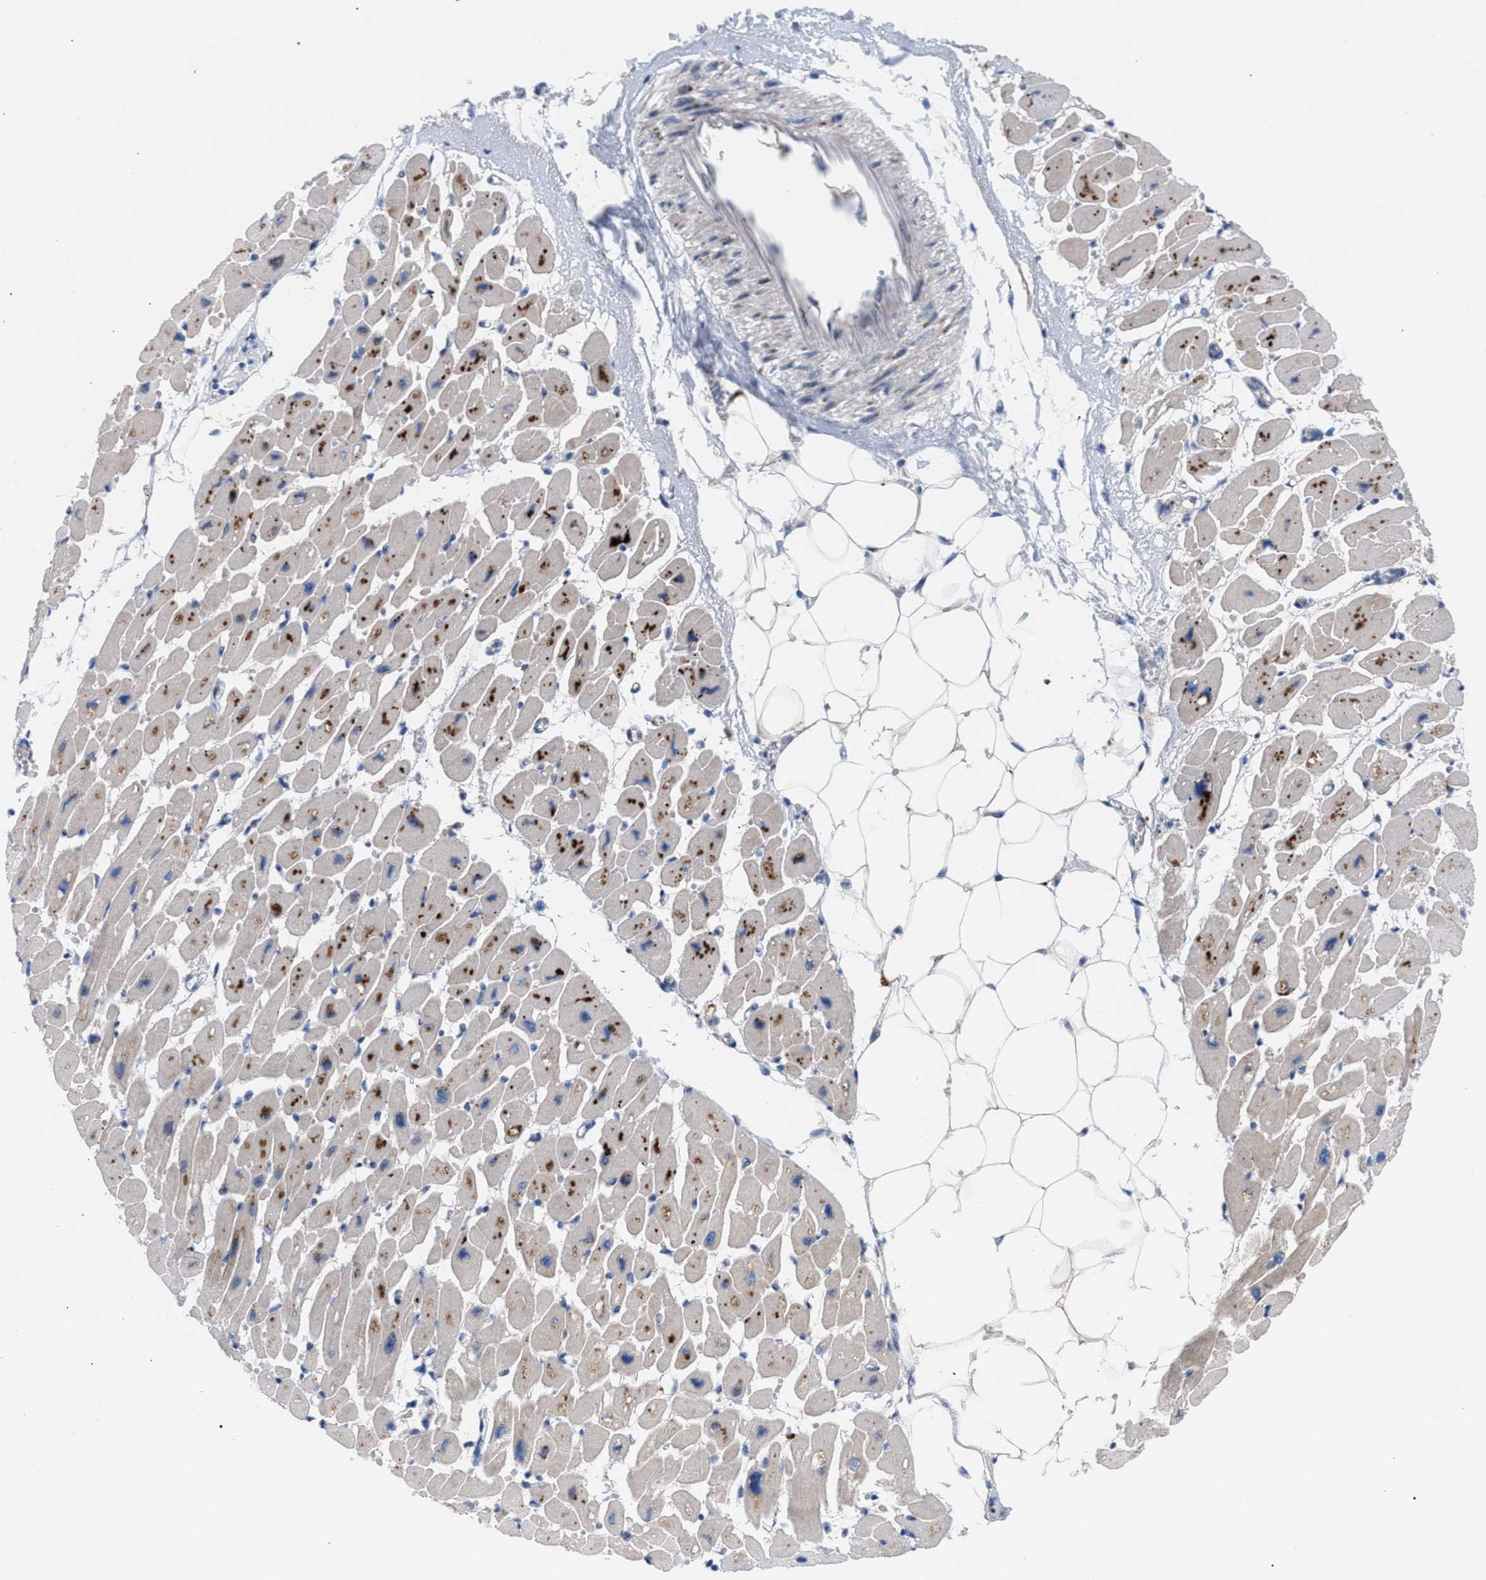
{"staining": {"intensity": "moderate", "quantity": "25%-75%", "location": "cytoplasmic/membranous"}, "tissue": "heart muscle", "cell_type": "Cardiomyocytes", "image_type": "normal", "snomed": [{"axis": "morphology", "description": "Normal tissue, NOS"}, {"axis": "topography", "description": "Heart"}], "caption": "A high-resolution photomicrograph shows immunohistochemistry (IHC) staining of benign heart muscle, which demonstrates moderate cytoplasmic/membranous positivity in approximately 25%-75% of cardiomyocytes.", "gene": "MBTD1", "patient": {"sex": "female", "age": 54}}